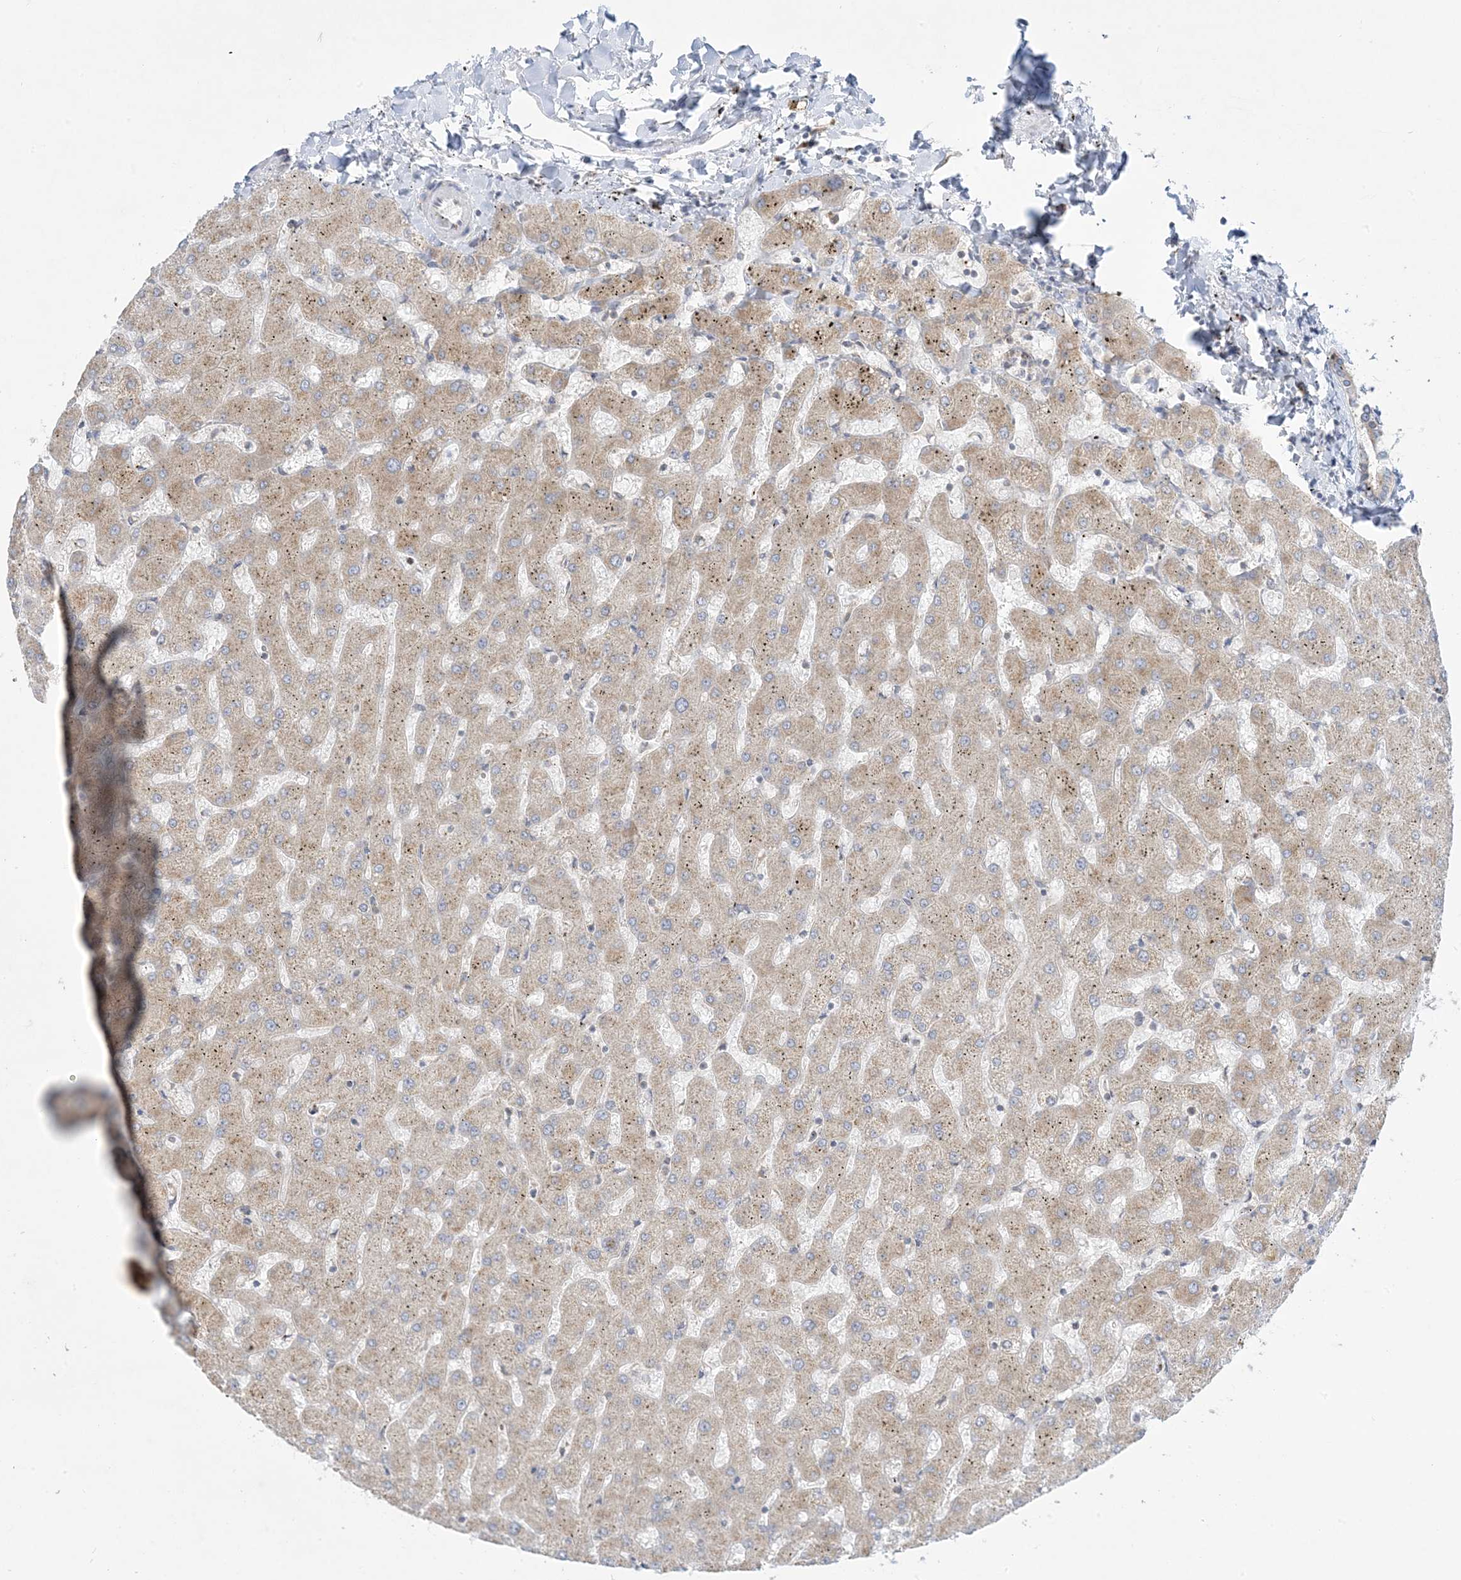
{"staining": {"intensity": "negative", "quantity": "none", "location": "none"}, "tissue": "liver", "cell_type": "Cholangiocytes", "image_type": "normal", "snomed": [{"axis": "morphology", "description": "Normal tissue, NOS"}, {"axis": "topography", "description": "Liver"}], "caption": "IHC image of benign liver: liver stained with DAB demonstrates no significant protein positivity in cholangiocytes. The staining is performed using DAB brown chromogen with nuclei counter-stained in using hematoxylin.", "gene": "RPP40", "patient": {"sex": "female", "age": 63}}